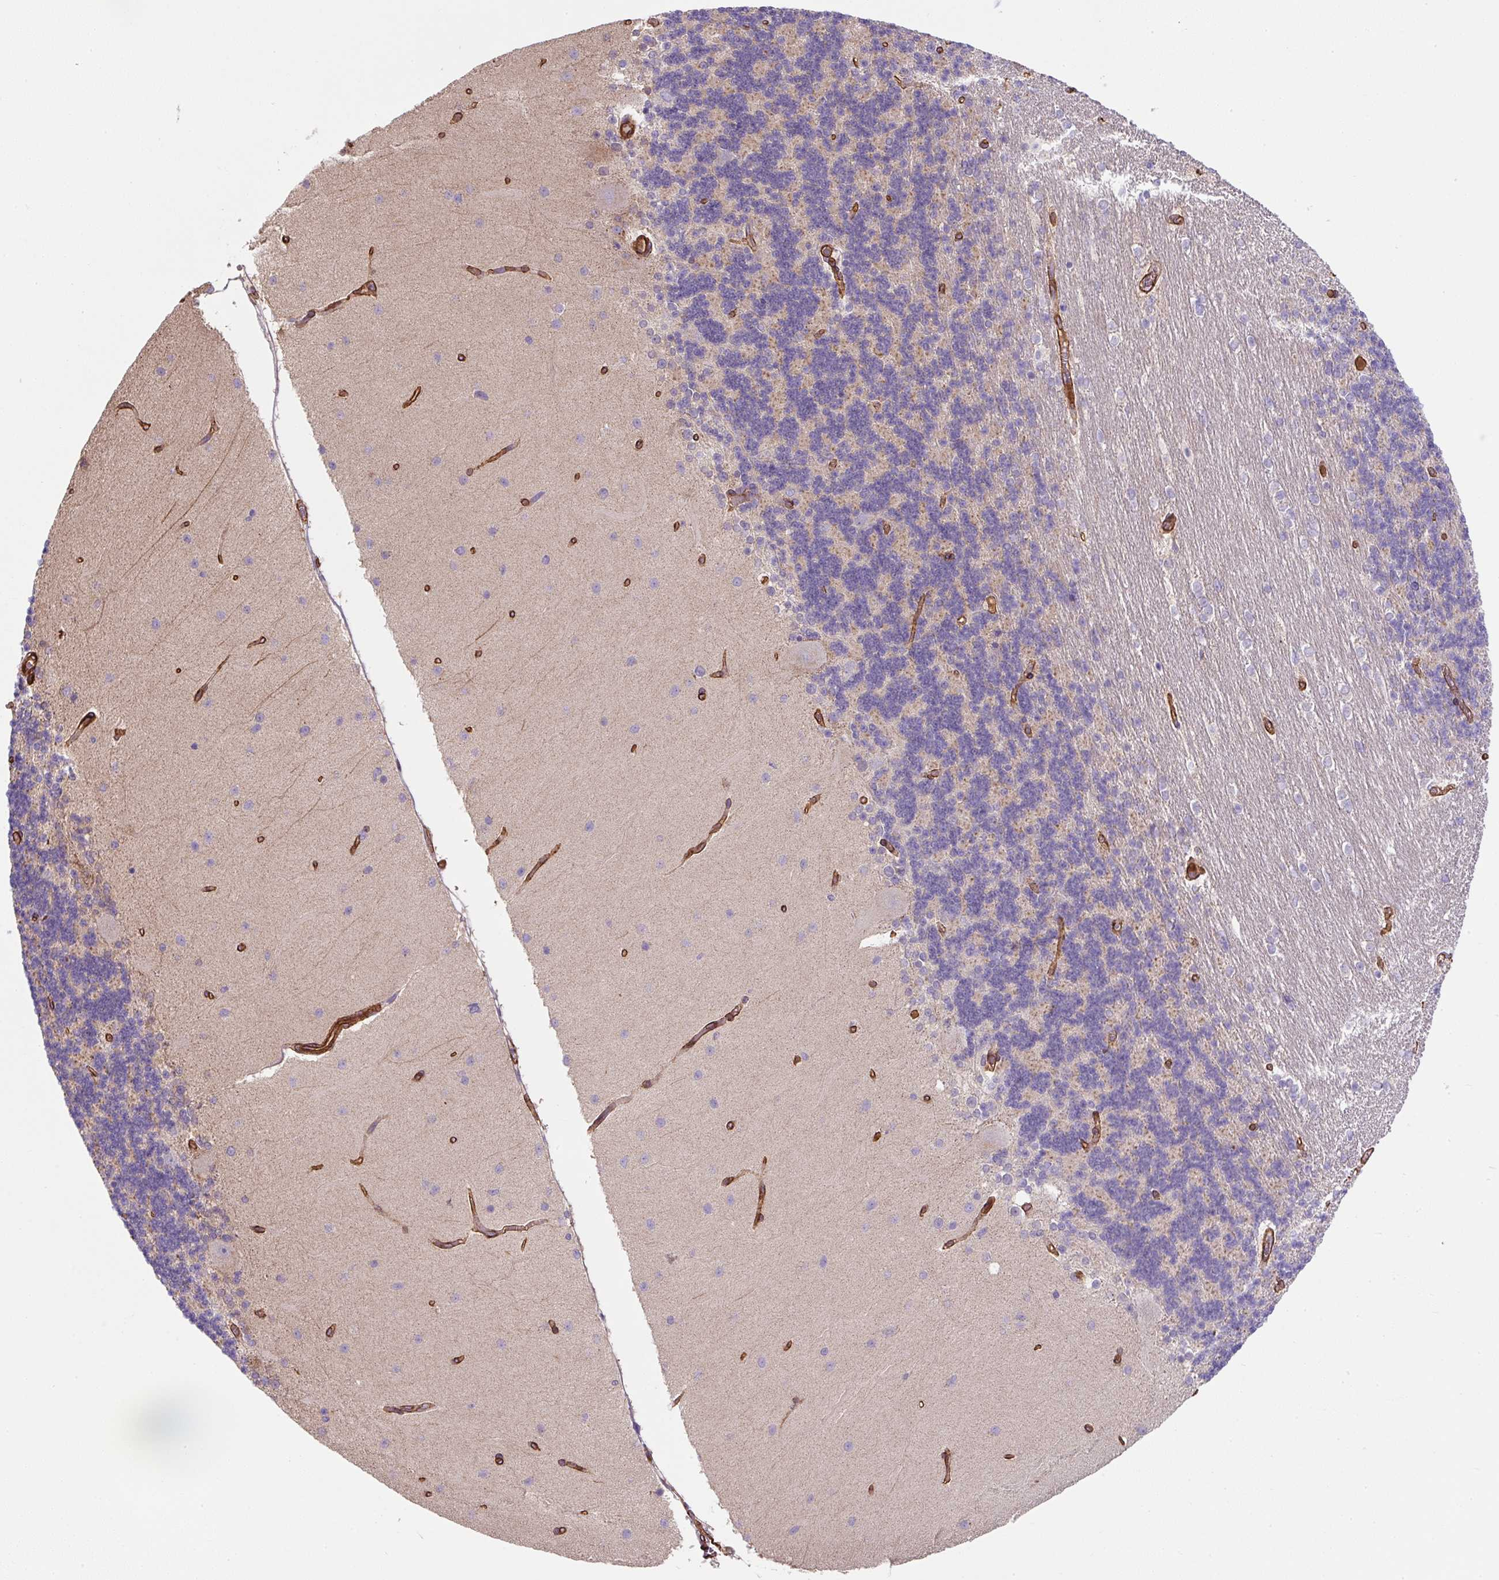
{"staining": {"intensity": "weak", "quantity": "25%-75%", "location": "cytoplasmic/membranous"}, "tissue": "cerebellum", "cell_type": "Cells in granular layer", "image_type": "normal", "snomed": [{"axis": "morphology", "description": "Normal tissue, NOS"}, {"axis": "topography", "description": "Cerebellum"}], "caption": "Protein staining of unremarkable cerebellum shows weak cytoplasmic/membranous positivity in approximately 25%-75% of cells in granular layer.", "gene": "ANKUB1", "patient": {"sex": "female", "age": 54}}